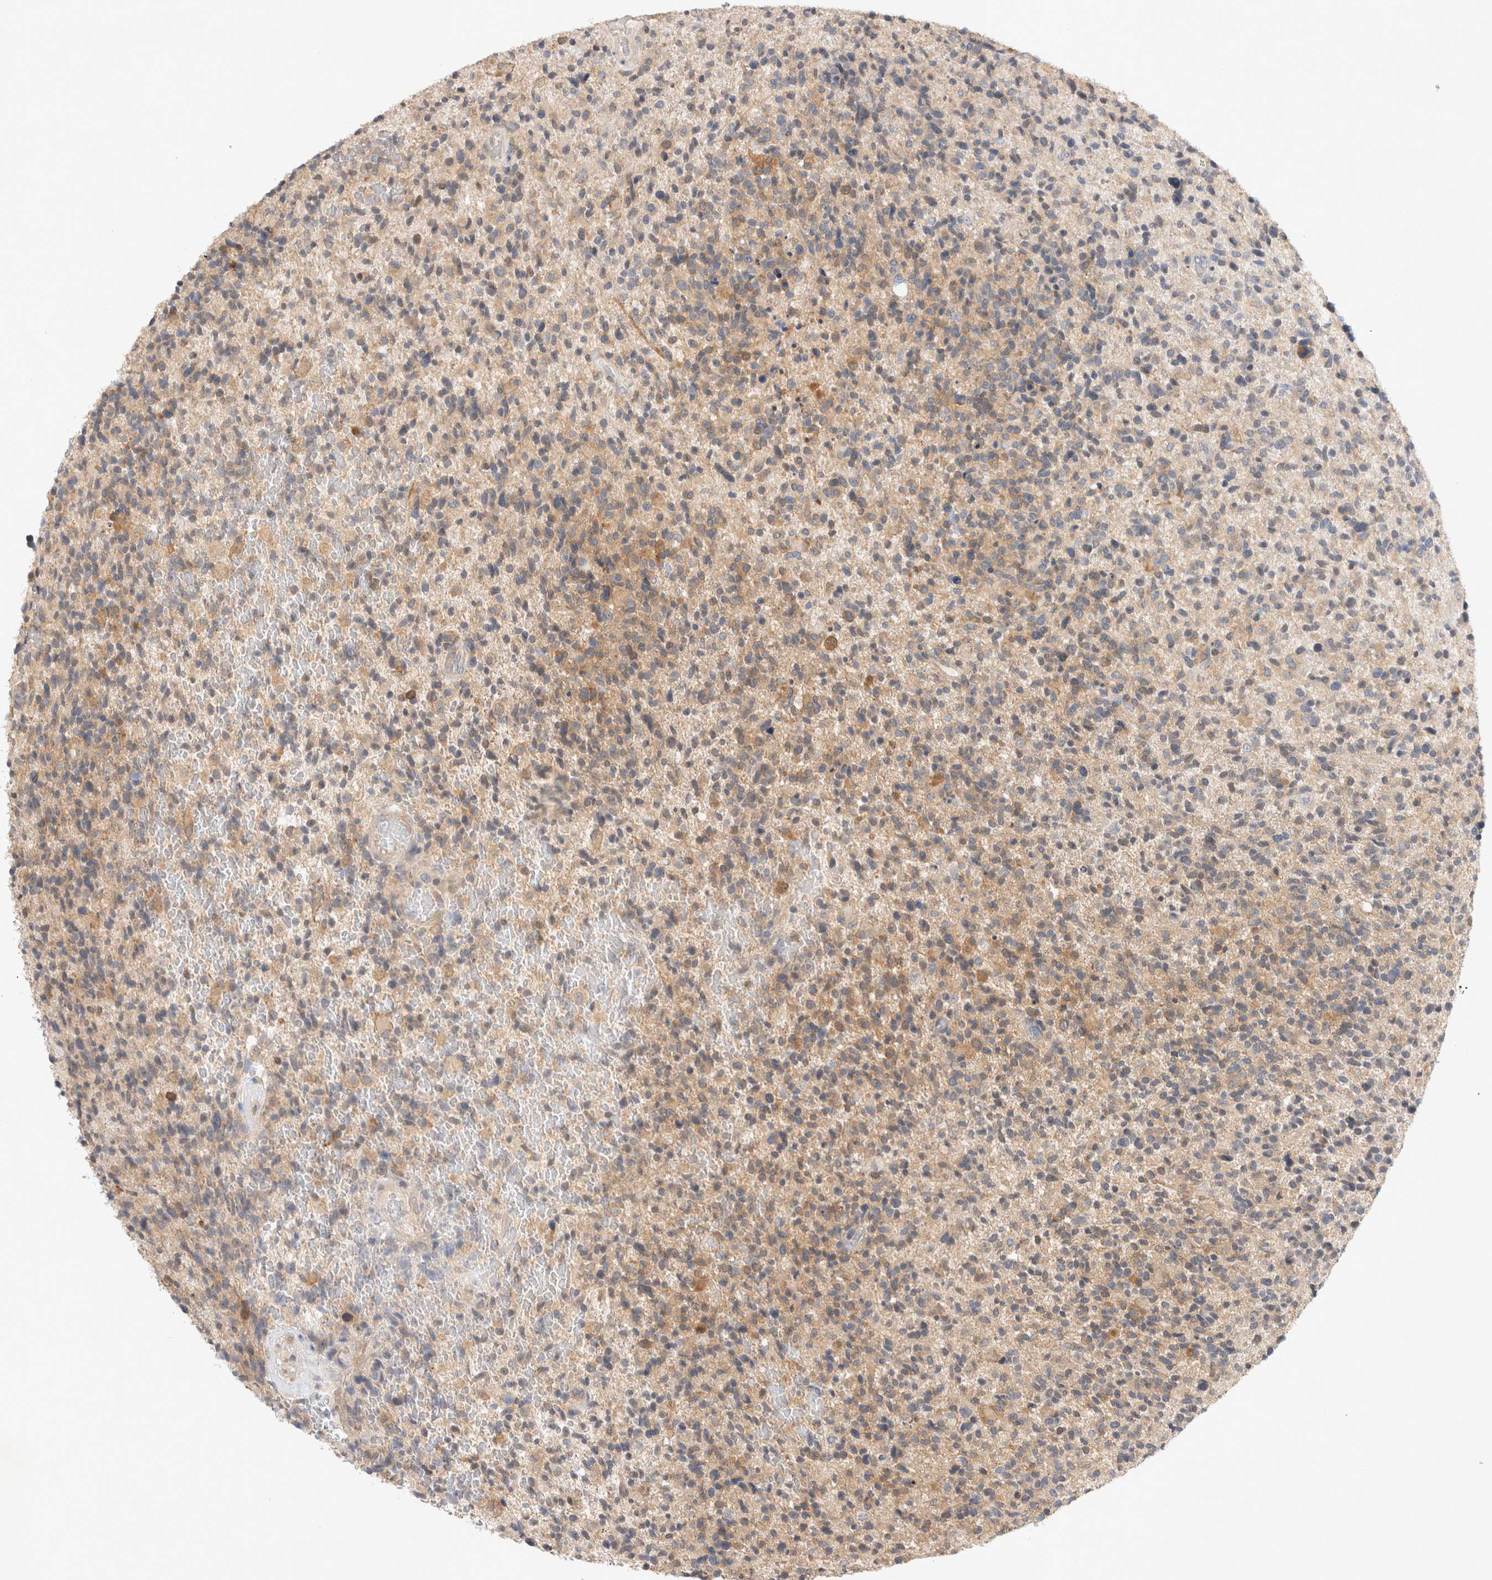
{"staining": {"intensity": "weak", "quantity": "25%-75%", "location": "cytoplasmic/membranous"}, "tissue": "glioma", "cell_type": "Tumor cells", "image_type": "cancer", "snomed": [{"axis": "morphology", "description": "Glioma, malignant, High grade"}, {"axis": "topography", "description": "Brain"}], "caption": "IHC of human glioma reveals low levels of weak cytoplasmic/membranous expression in approximately 25%-75% of tumor cells. The staining was performed using DAB, with brown indicating positive protein expression. Nuclei are stained blue with hematoxylin.", "gene": "NEDD4L", "patient": {"sex": "male", "age": 72}}